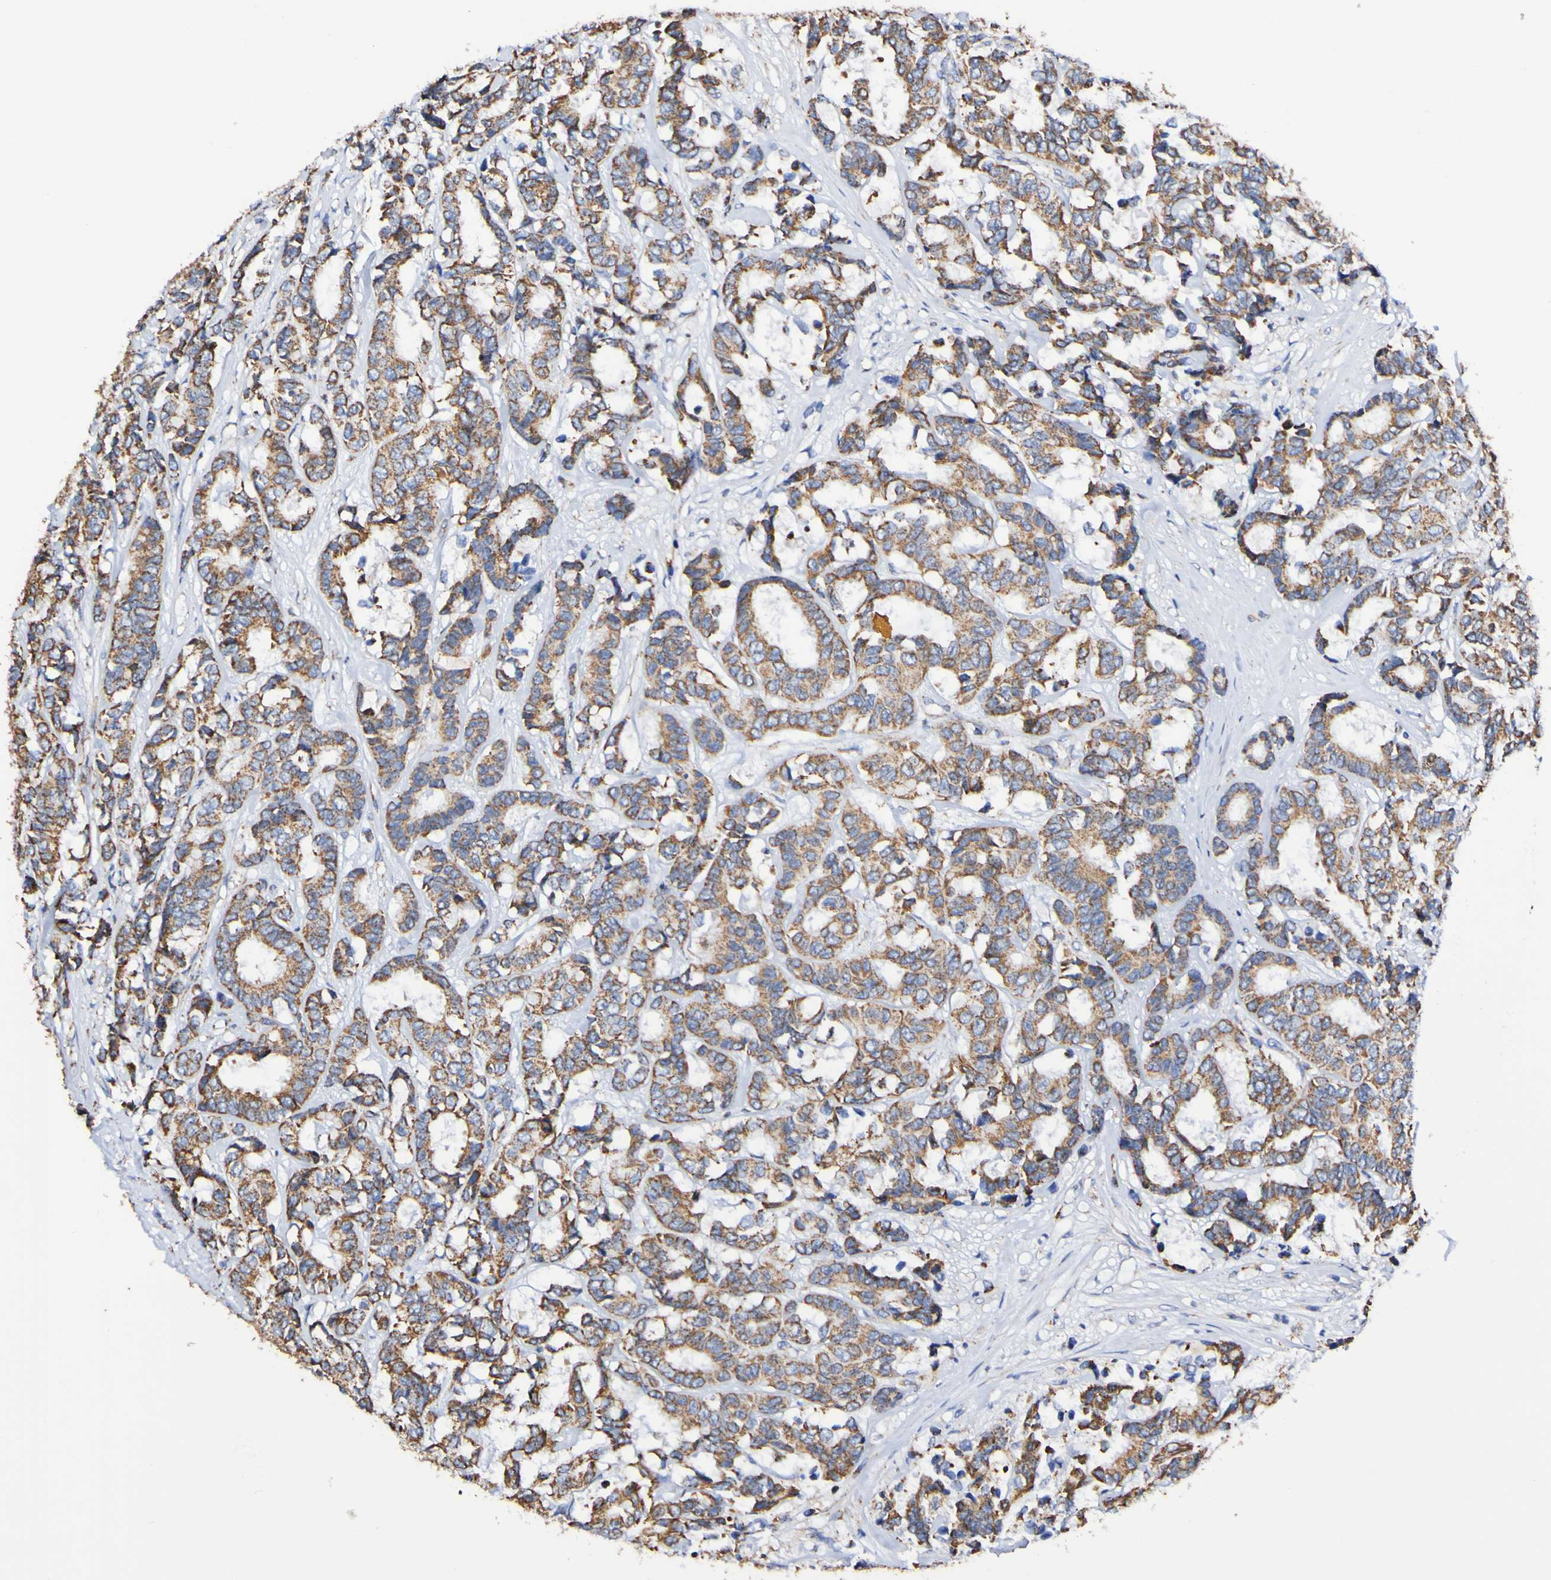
{"staining": {"intensity": "moderate", "quantity": ">75%", "location": "cytoplasmic/membranous"}, "tissue": "breast cancer", "cell_type": "Tumor cells", "image_type": "cancer", "snomed": [{"axis": "morphology", "description": "Duct carcinoma"}, {"axis": "topography", "description": "Breast"}], "caption": "DAB (3,3'-diaminobenzidine) immunohistochemical staining of human breast cancer (invasive ductal carcinoma) exhibits moderate cytoplasmic/membranous protein expression in about >75% of tumor cells.", "gene": "IL18R1", "patient": {"sex": "female", "age": 87}}